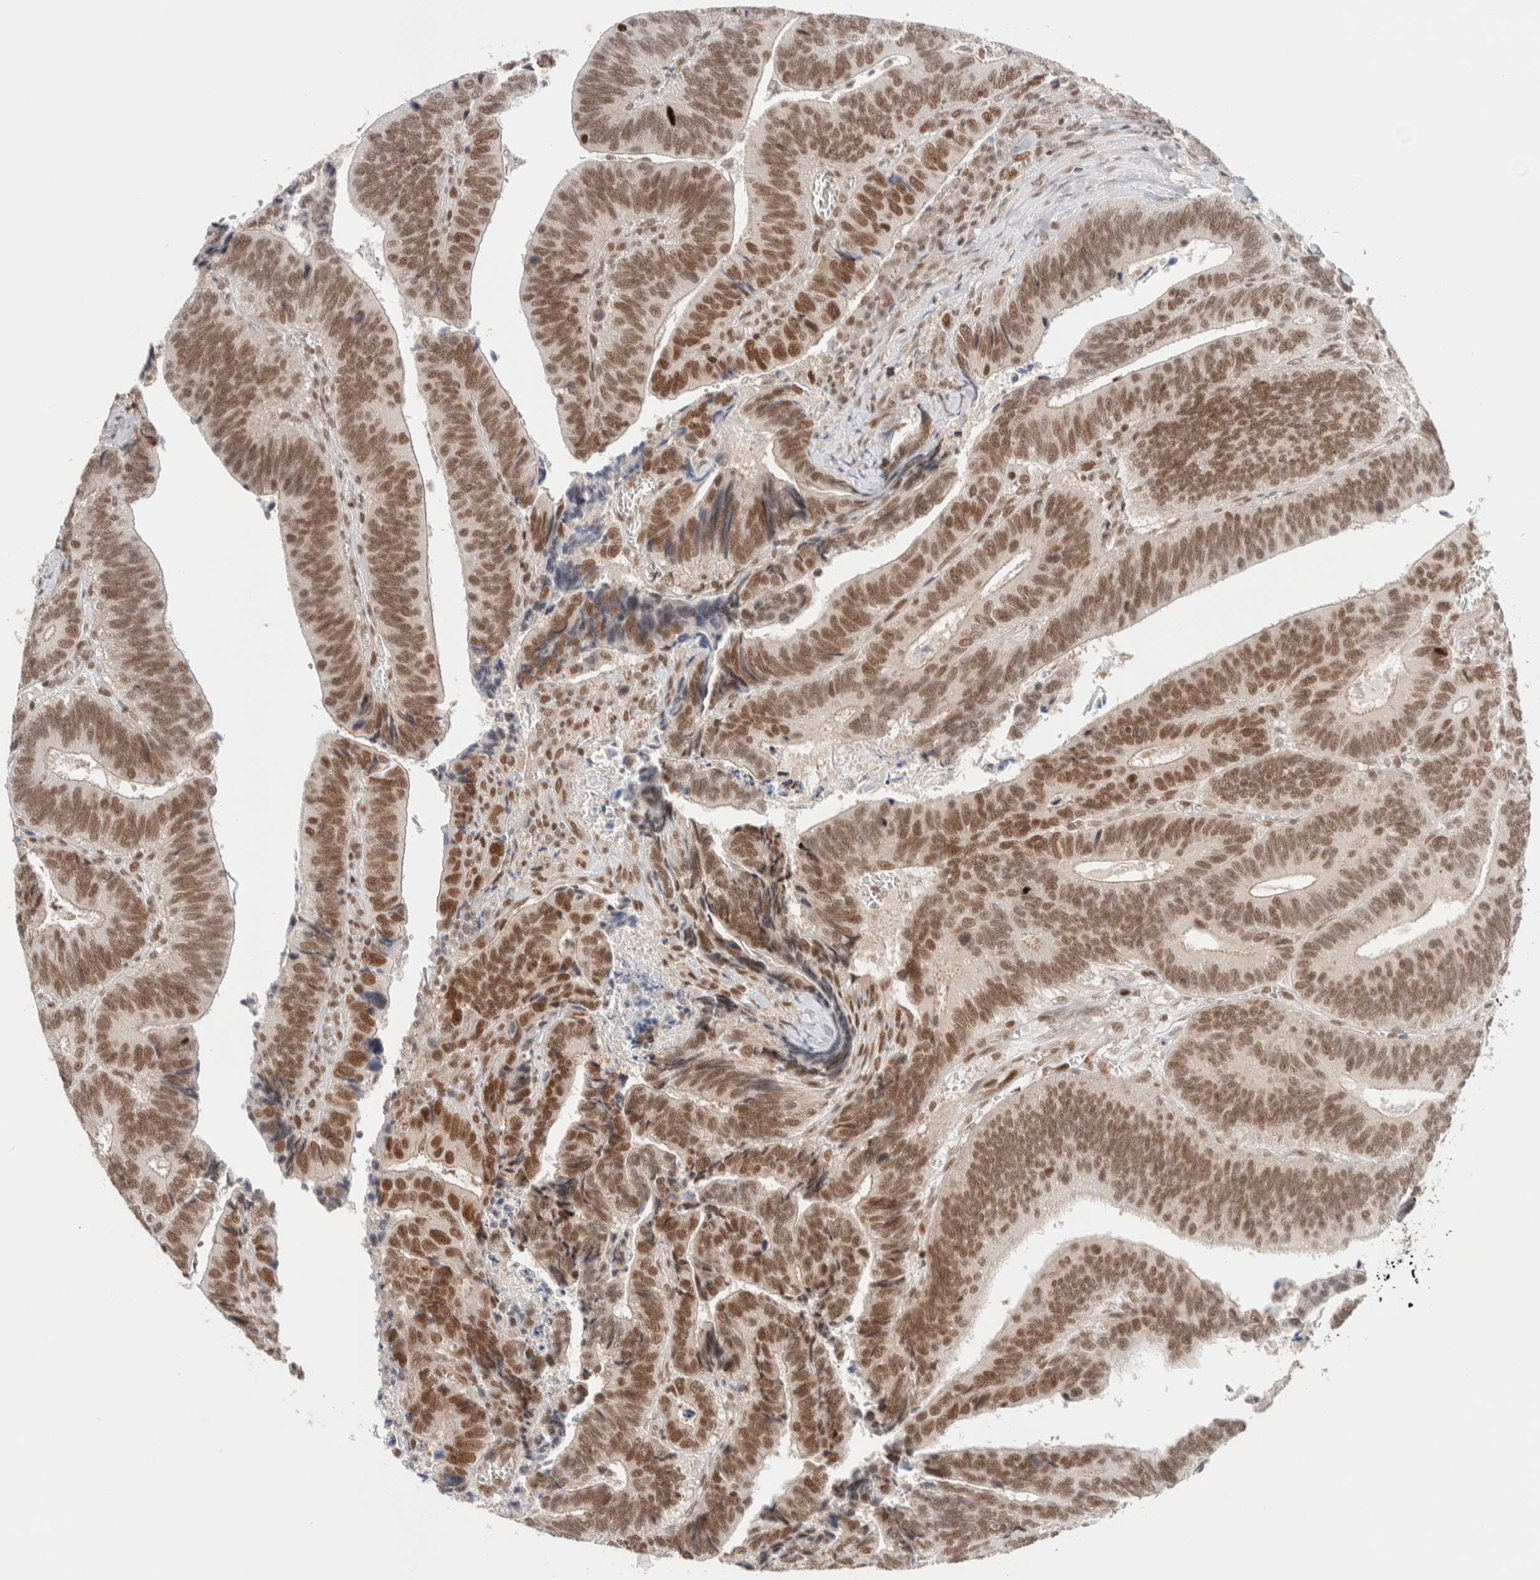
{"staining": {"intensity": "moderate", "quantity": ">75%", "location": "nuclear"}, "tissue": "colorectal cancer", "cell_type": "Tumor cells", "image_type": "cancer", "snomed": [{"axis": "morphology", "description": "Inflammation, NOS"}, {"axis": "morphology", "description": "Adenocarcinoma, NOS"}, {"axis": "topography", "description": "Colon"}], "caption": "Immunohistochemistry (IHC) of adenocarcinoma (colorectal) reveals medium levels of moderate nuclear expression in approximately >75% of tumor cells. Using DAB (3,3'-diaminobenzidine) (brown) and hematoxylin (blue) stains, captured at high magnification using brightfield microscopy.", "gene": "GATAD2A", "patient": {"sex": "male", "age": 72}}